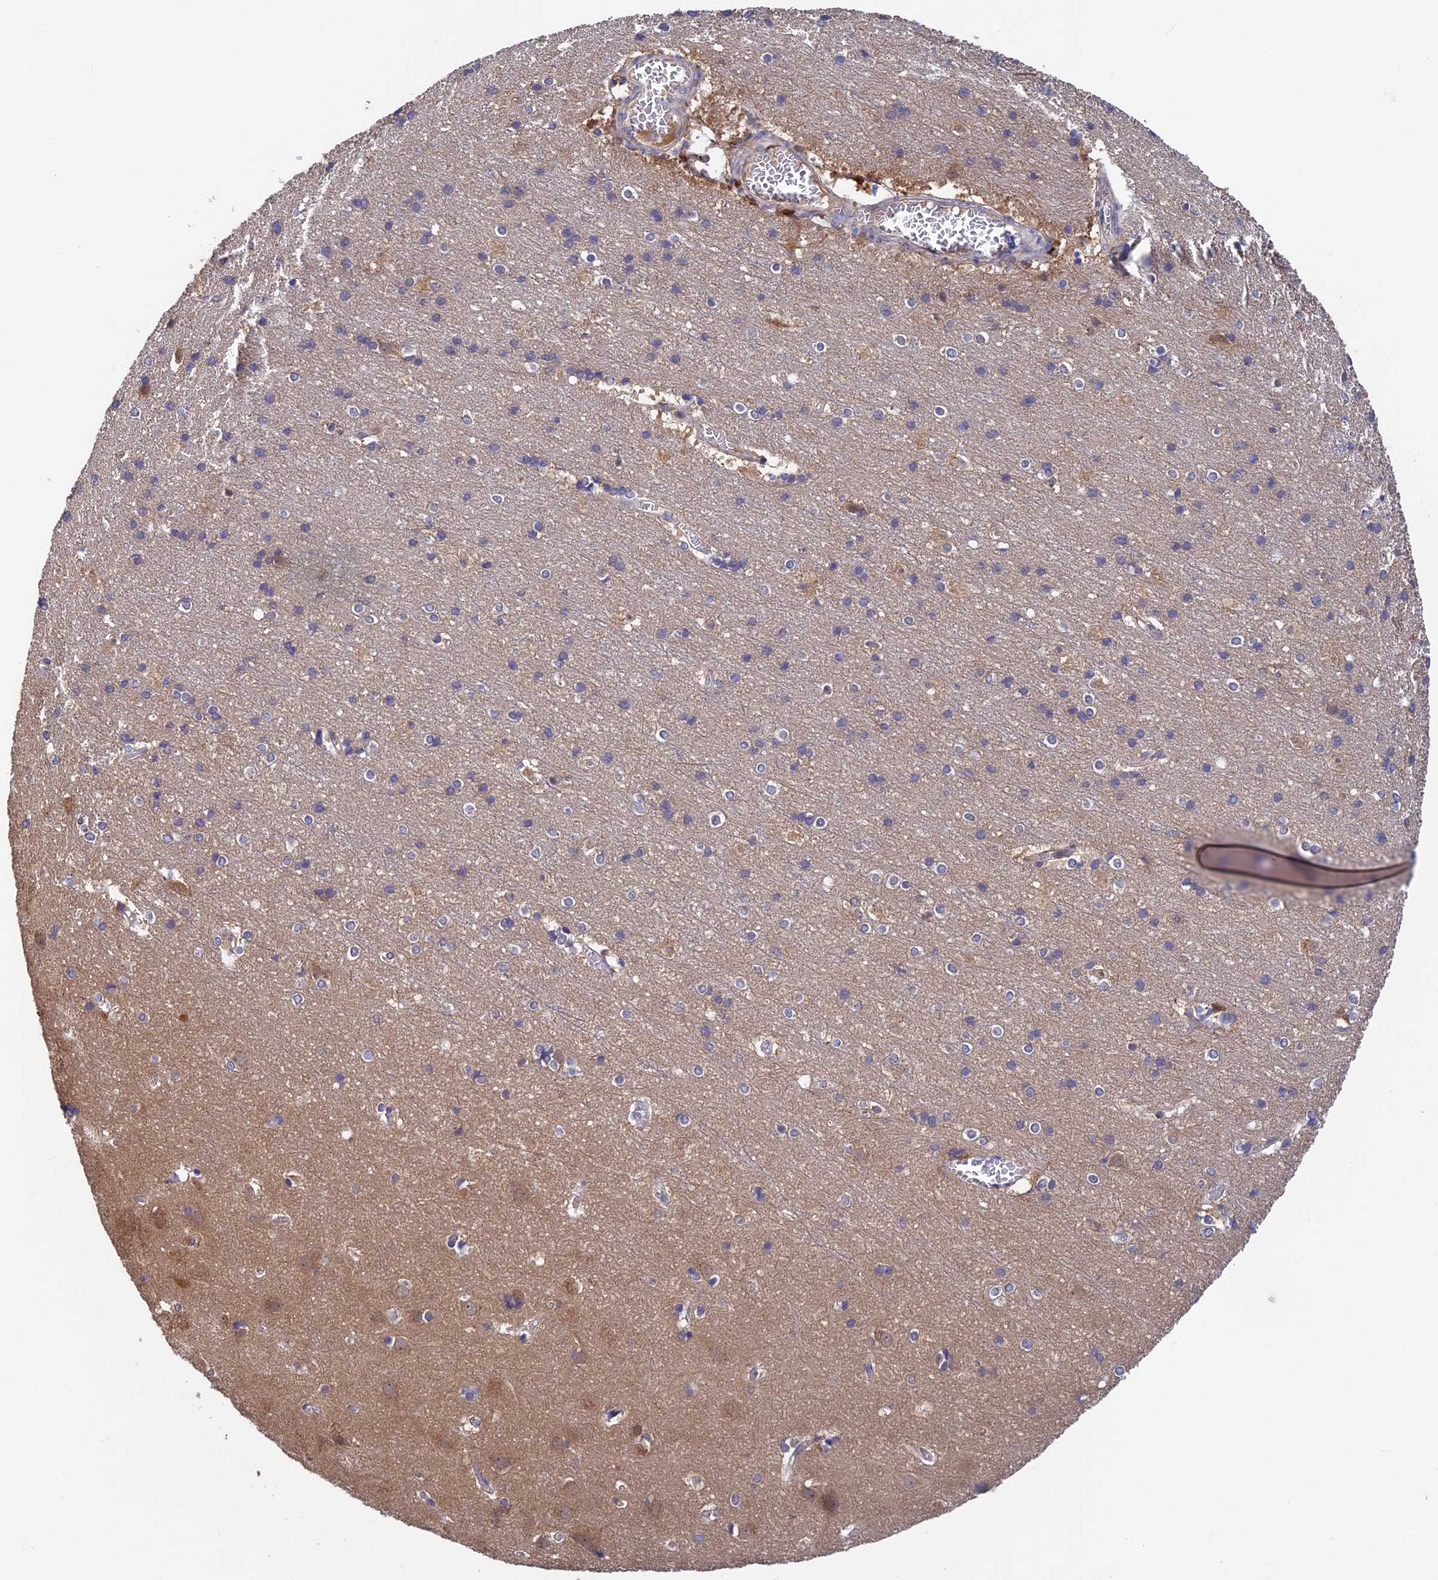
{"staining": {"intensity": "negative", "quantity": "none", "location": "none"}, "tissue": "cerebral cortex", "cell_type": "Endothelial cells", "image_type": "normal", "snomed": [{"axis": "morphology", "description": "Normal tissue, NOS"}, {"axis": "topography", "description": "Cerebral cortex"}], "caption": "Cerebral cortex was stained to show a protein in brown. There is no significant staining in endothelial cells. (DAB IHC visualized using brightfield microscopy, high magnification).", "gene": "LCMT1", "patient": {"sex": "male", "age": 54}}